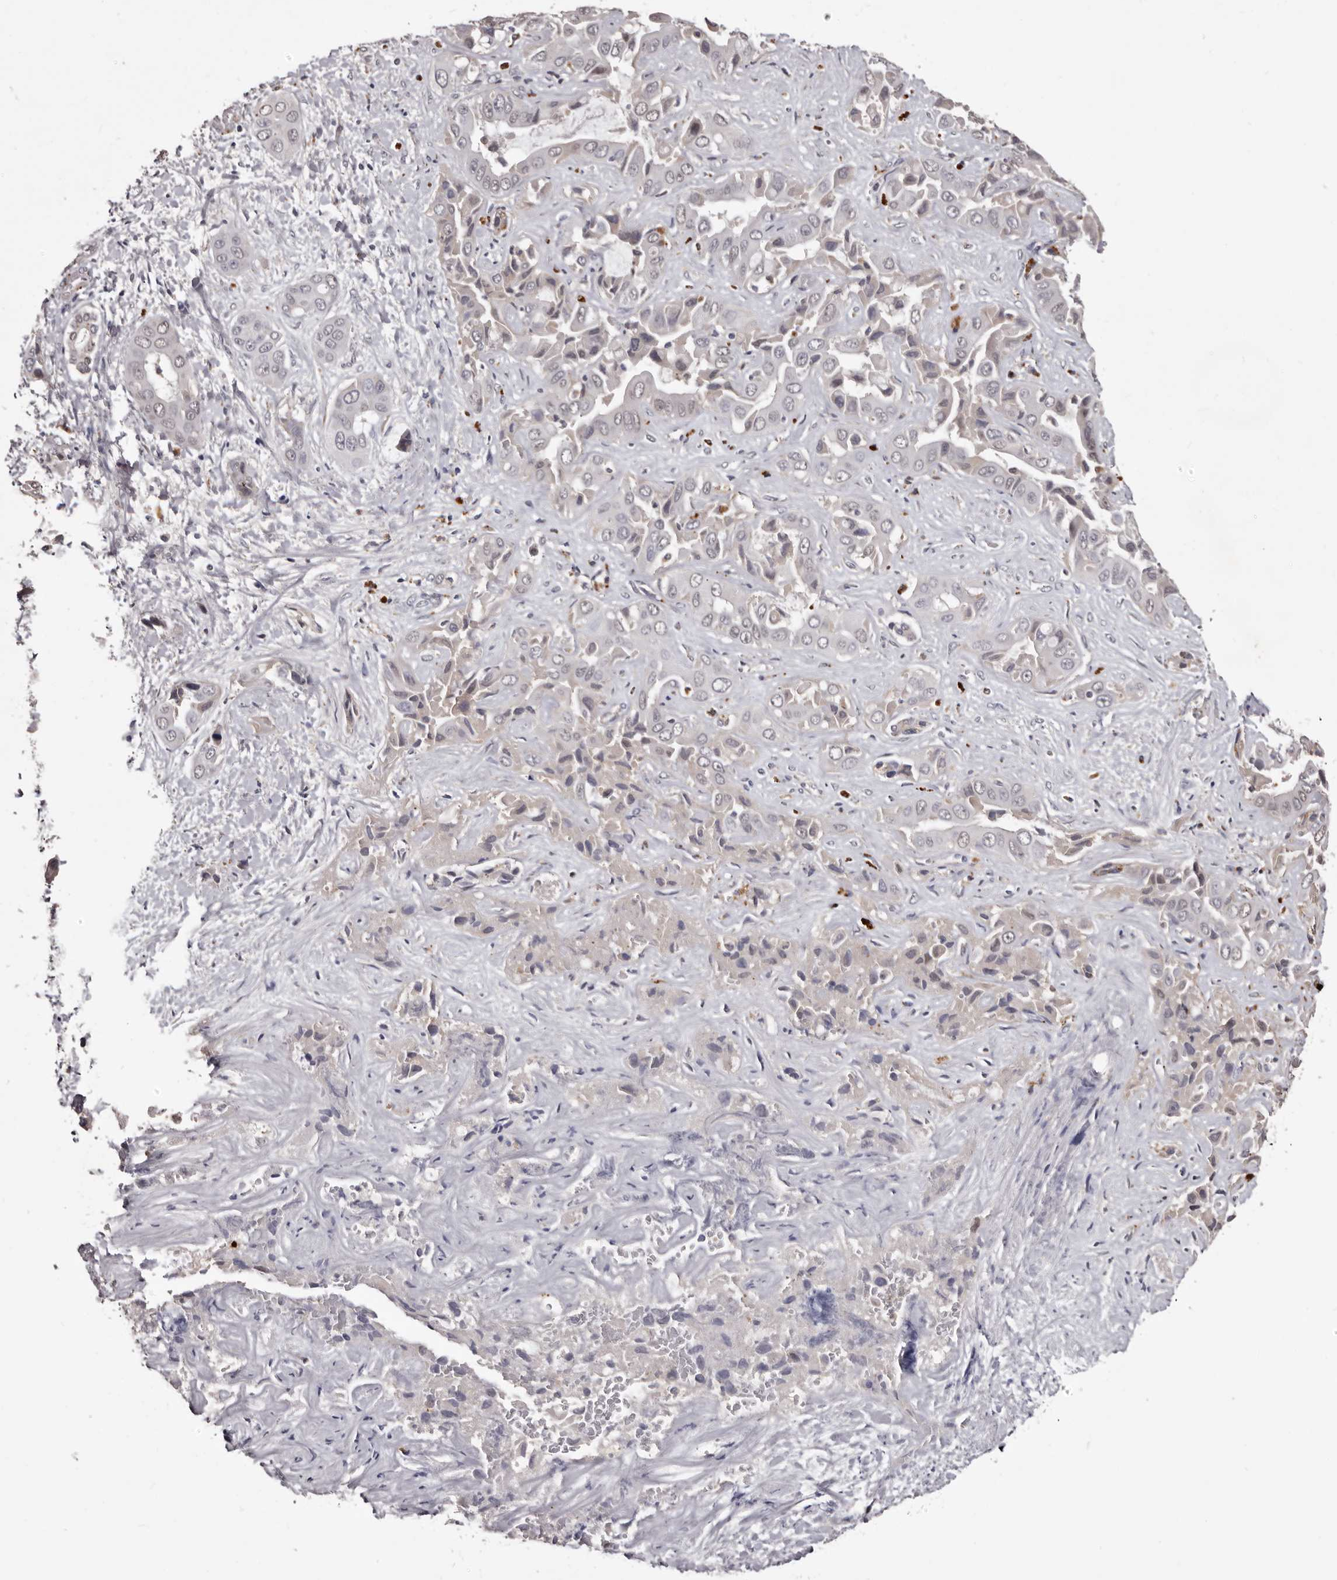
{"staining": {"intensity": "weak", "quantity": "<25%", "location": "cytoplasmic/membranous"}, "tissue": "liver cancer", "cell_type": "Tumor cells", "image_type": "cancer", "snomed": [{"axis": "morphology", "description": "Cholangiocarcinoma"}, {"axis": "topography", "description": "Liver"}], "caption": "A histopathology image of liver cancer (cholangiocarcinoma) stained for a protein demonstrates no brown staining in tumor cells. (DAB immunohistochemistry (IHC), high magnification).", "gene": "SLC10A4", "patient": {"sex": "female", "age": 52}}